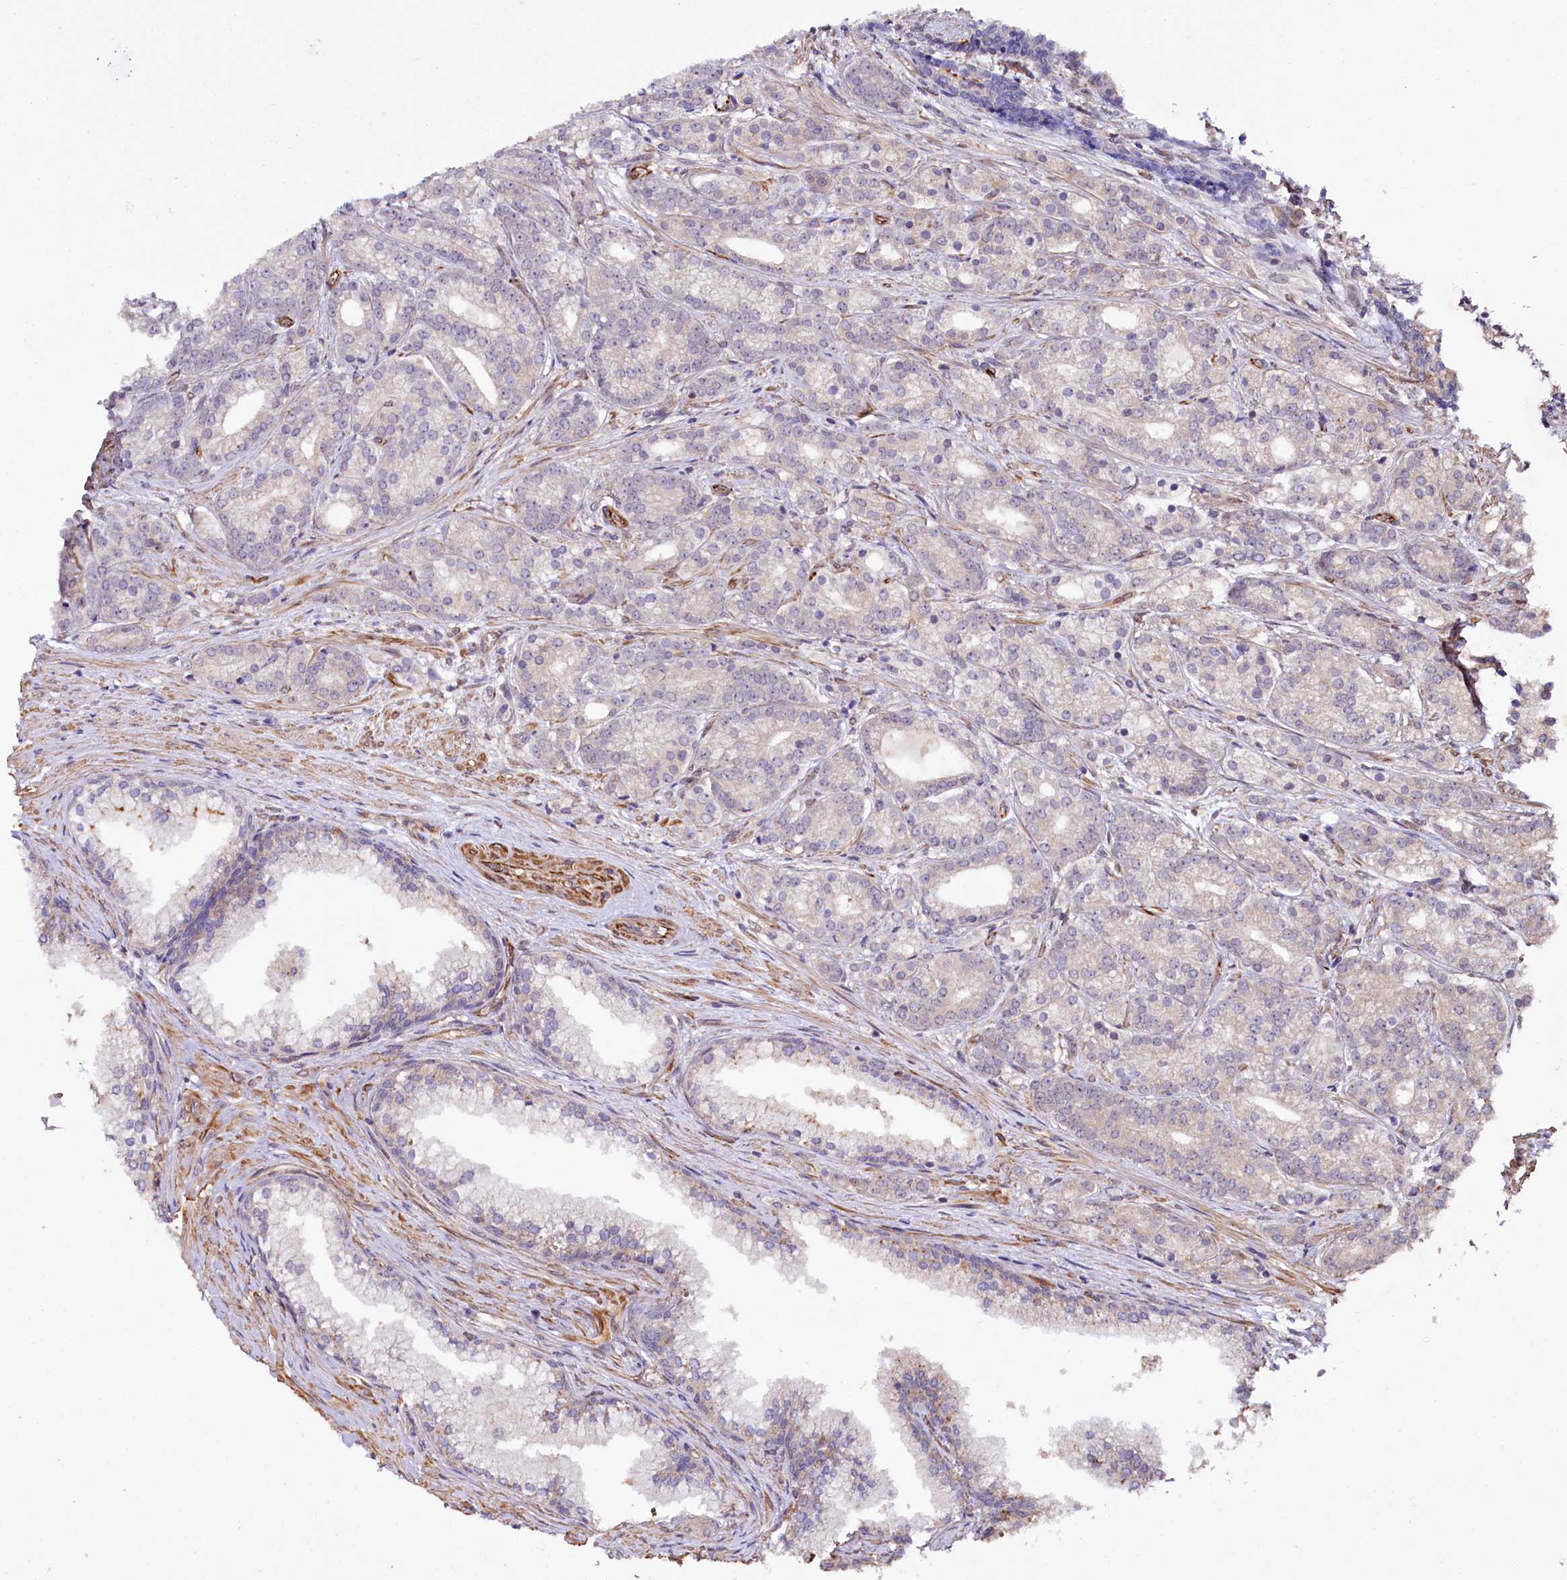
{"staining": {"intensity": "negative", "quantity": "none", "location": "none"}, "tissue": "prostate cancer", "cell_type": "Tumor cells", "image_type": "cancer", "snomed": [{"axis": "morphology", "description": "Adenocarcinoma, Low grade"}, {"axis": "topography", "description": "Prostate"}], "caption": "Tumor cells are negative for brown protein staining in prostate cancer (low-grade adenocarcinoma). (Brightfield microscopy of DAB (3,3'-diaminobenzidine) immunohistochemistry at high magnification).", "gene": "TTC12", "patient": {"sex": "male", "age": 71}}